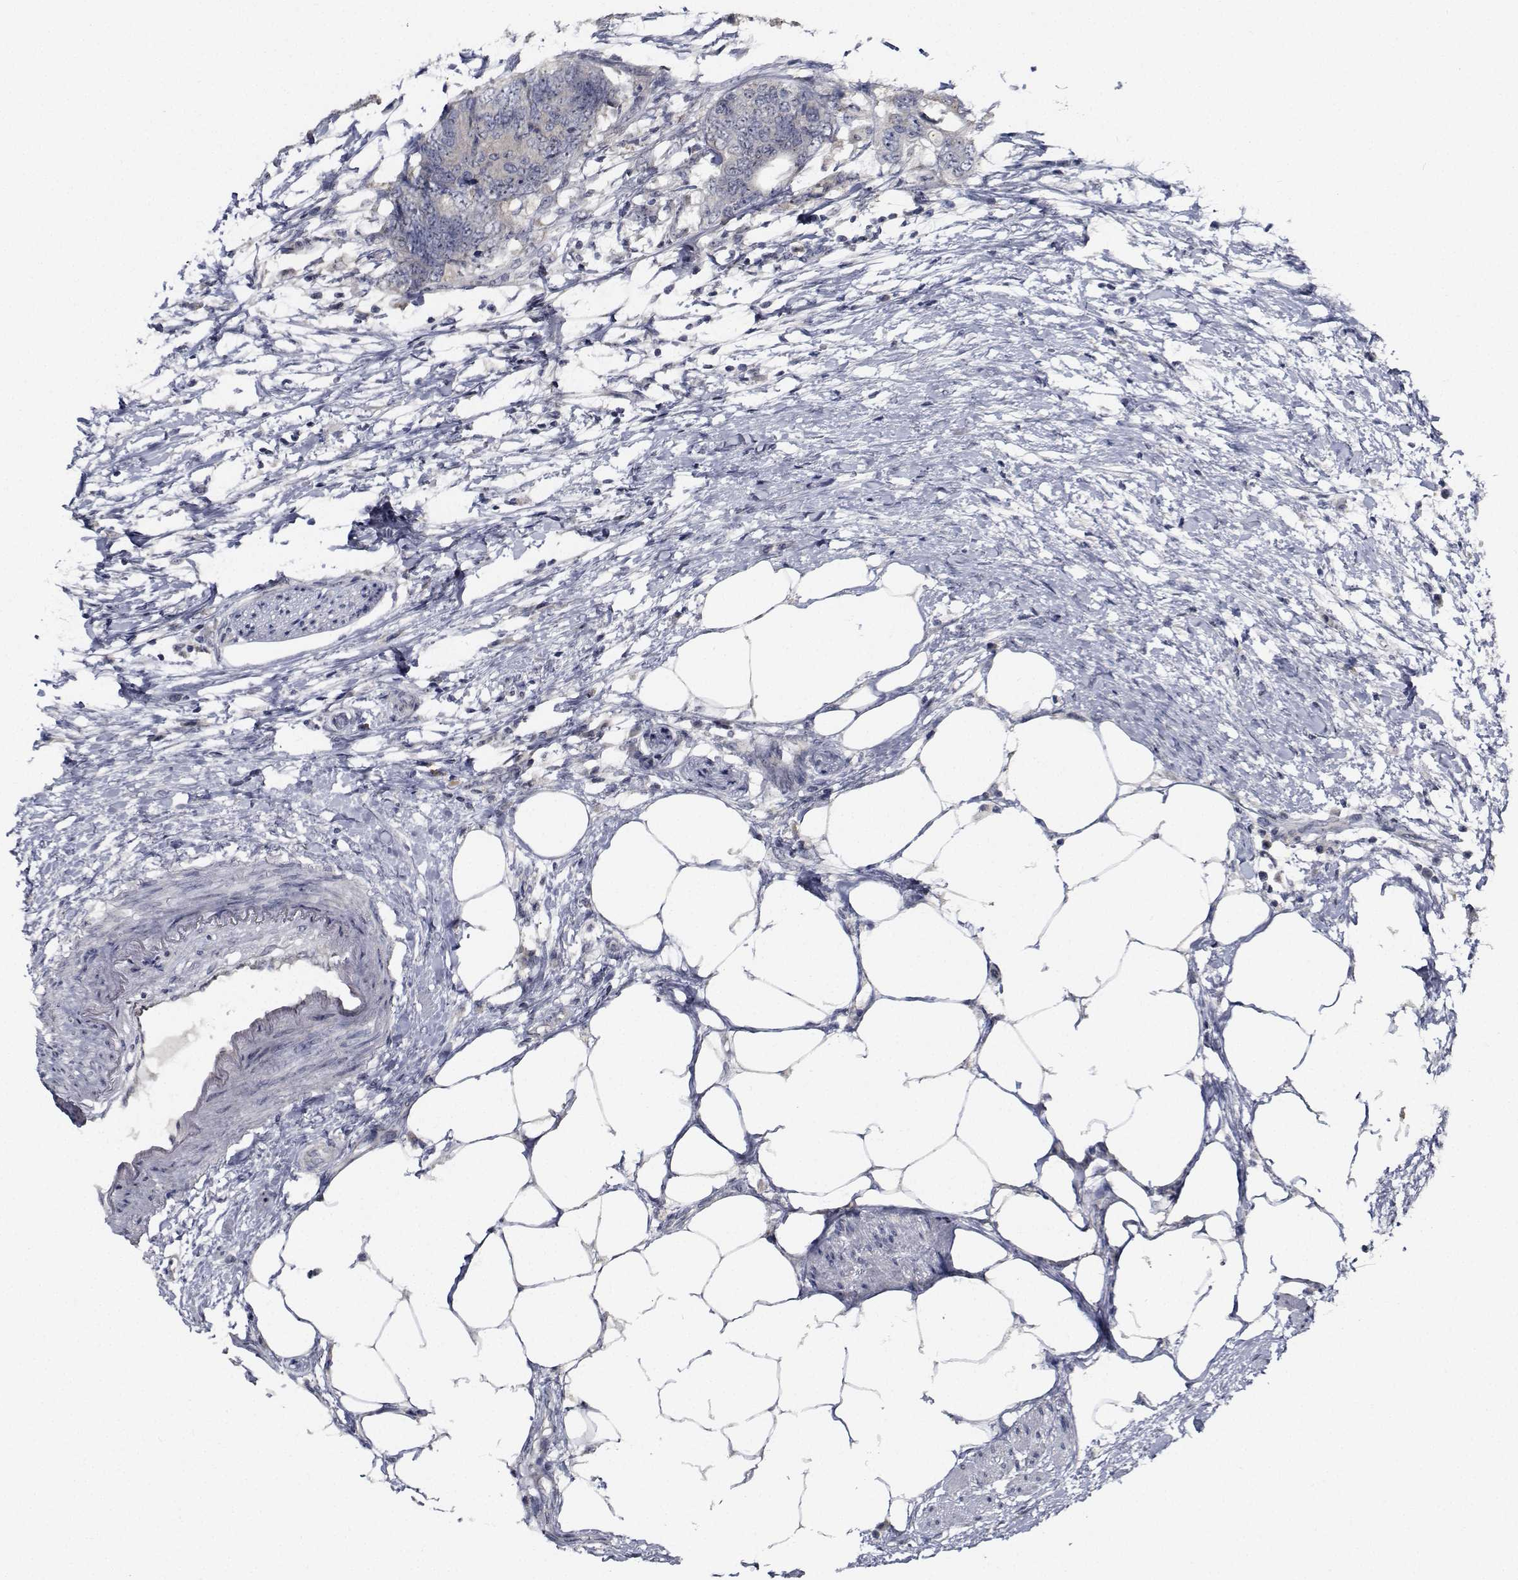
{"staining": {"intensity": "negative", "quantity": "none", "location": "none"}, "tissue": "colorectal cancer", "cell_type": "Tumor cells", "image_type": "cancer", "snomed": [{"axis": "morphology", "description": "Adenocarcinoma, NOS"}, {"axis": "topography", "description": "Colon"}], "caption": "IHC histopathology image of human colorectal cancer (adenocarcinoma) stained for a protein (brown), which displays no expression in tumor cells.", "gene": "NVL", "patient": {"sex": "female", "age": 48}}